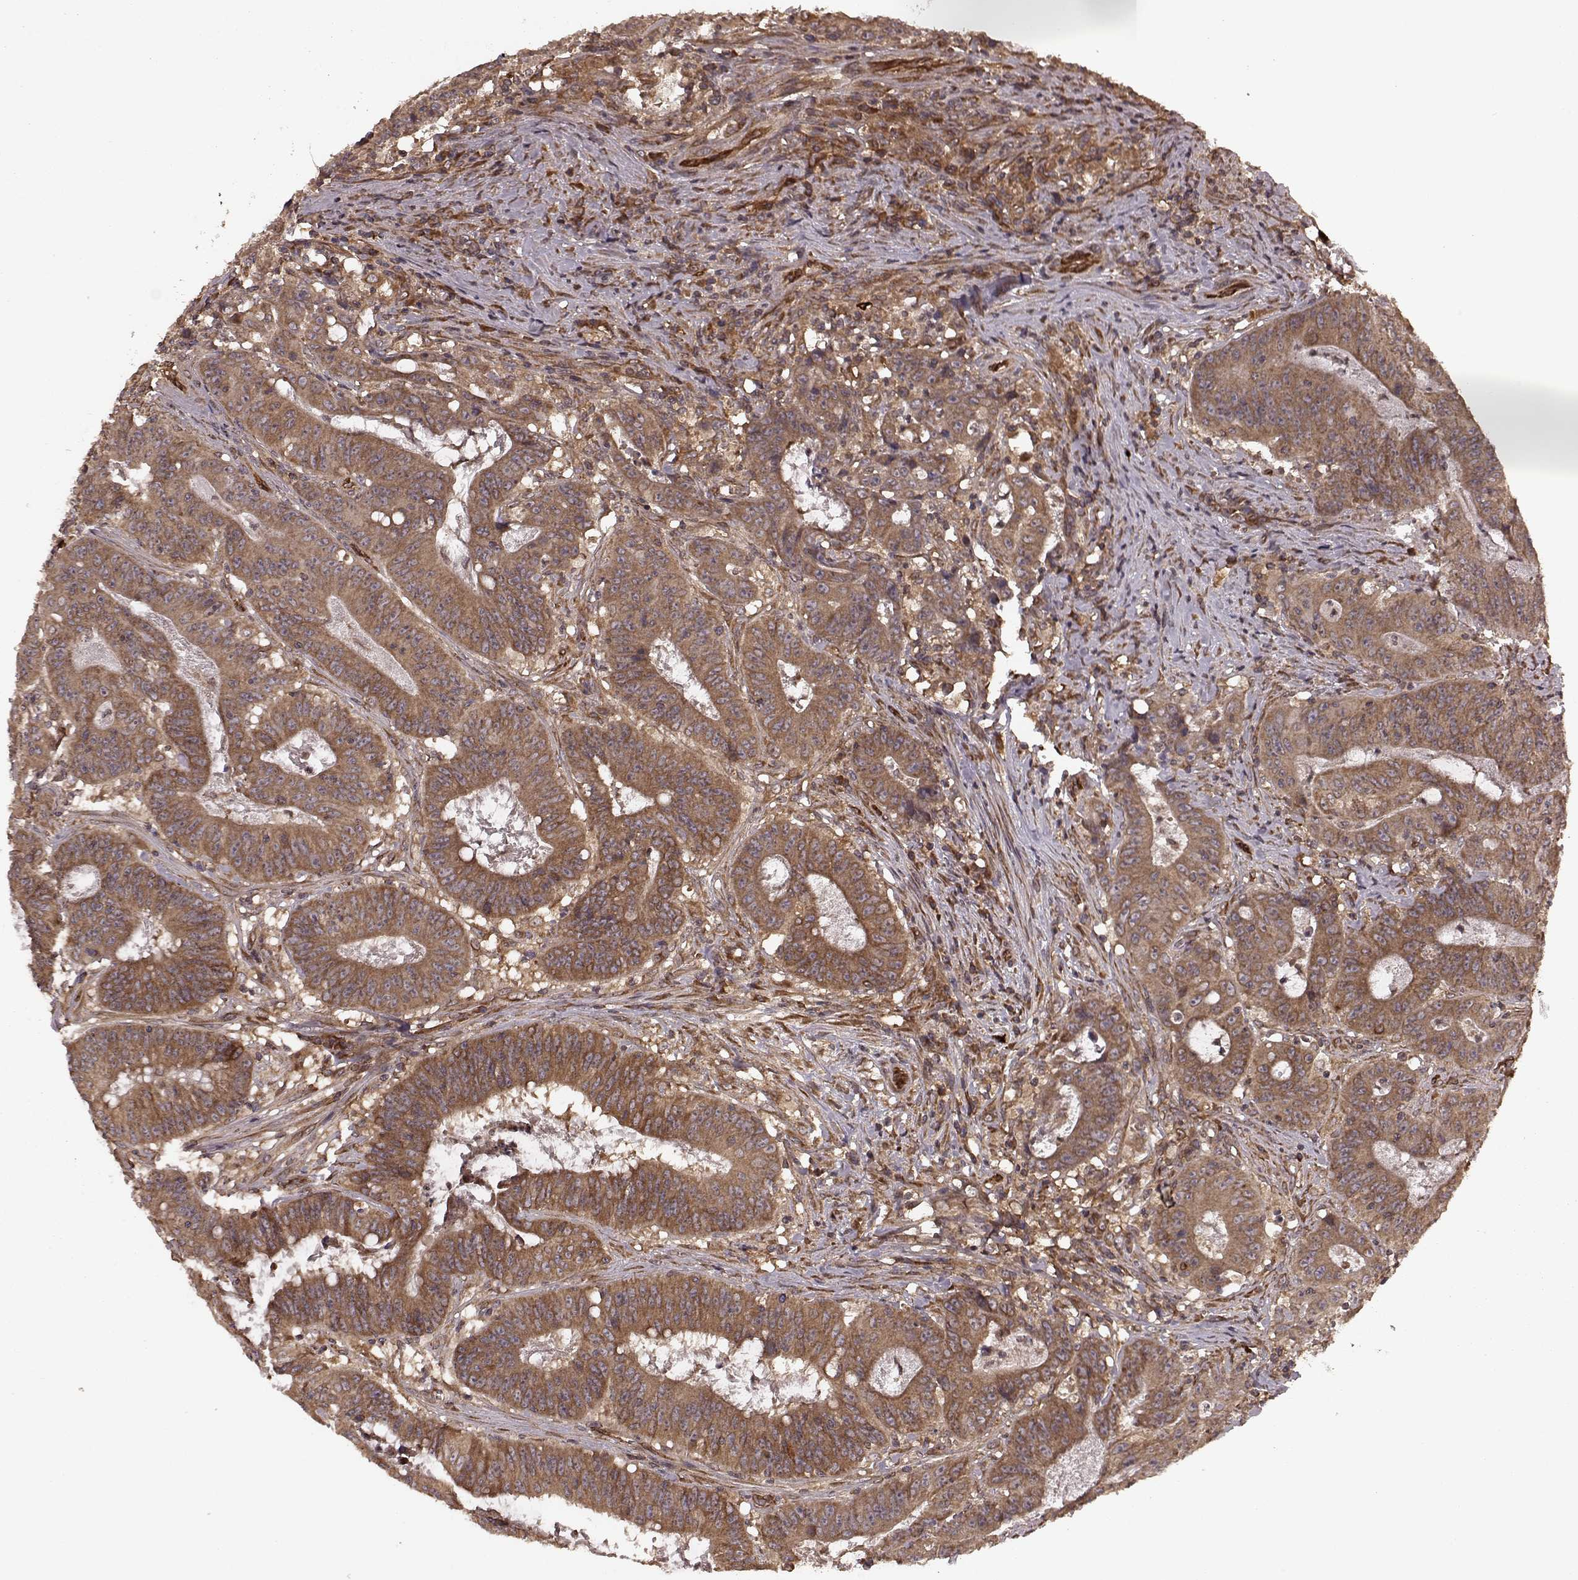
{"staining": {"intensity": "strong", "quantity": ">75%", "location": "cytoplasmic/membranous"}, "tissue": "colorectal cancer", "cell_type": "Tumor cells", "image_type": "cancer", "snomed": [{"axis": "morphology", "description": "Adenocarcinoma, NOS"}, {"axis": "topography", "description": "Colon"}], "caption": "IHC of human colorectal adenocarcinoma displays high levels of strong cytoplasmic/membranous positivity in about >75% of tumor cells.", "gene": "AGPAT1", "patient": {"sex": "male", "age": 33}}